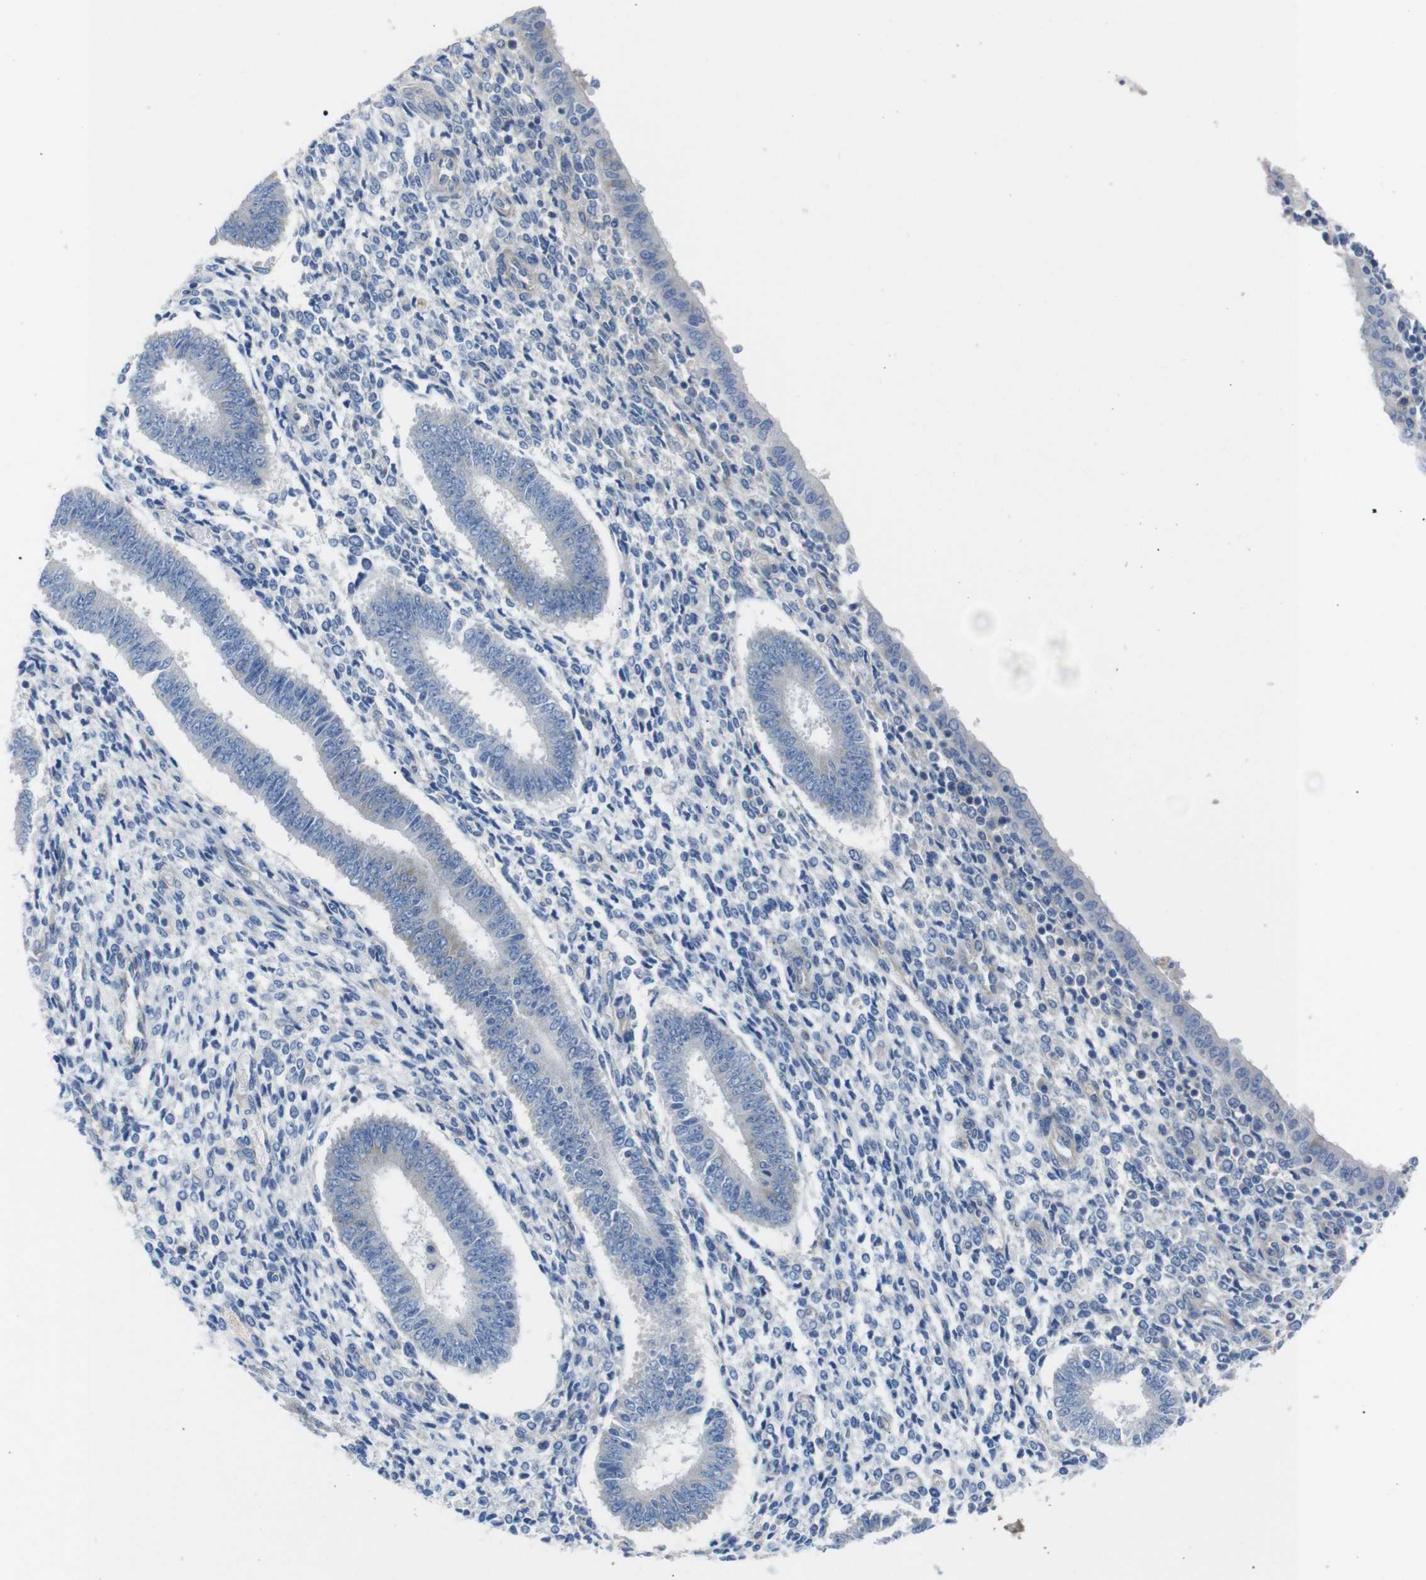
{"staining": {"intensity": "negative", "quantity": "none", "location": "none"}, "tissue": "endometrium", "cell_type": "Cells in endometrial stroma", "image_type": "normal", "snomed": [{"axis": "morphology", "description": "Normal tissue, NOS"}, {"axis": "topography", "description": "Endometrium"}], "caption": "Immunohistochemical staining of unremarkable endometrium displays no significant staining in cells in endometrial stroma.", "gene": "DCP1A", "patient": {"sex": "female", "age": 35}}